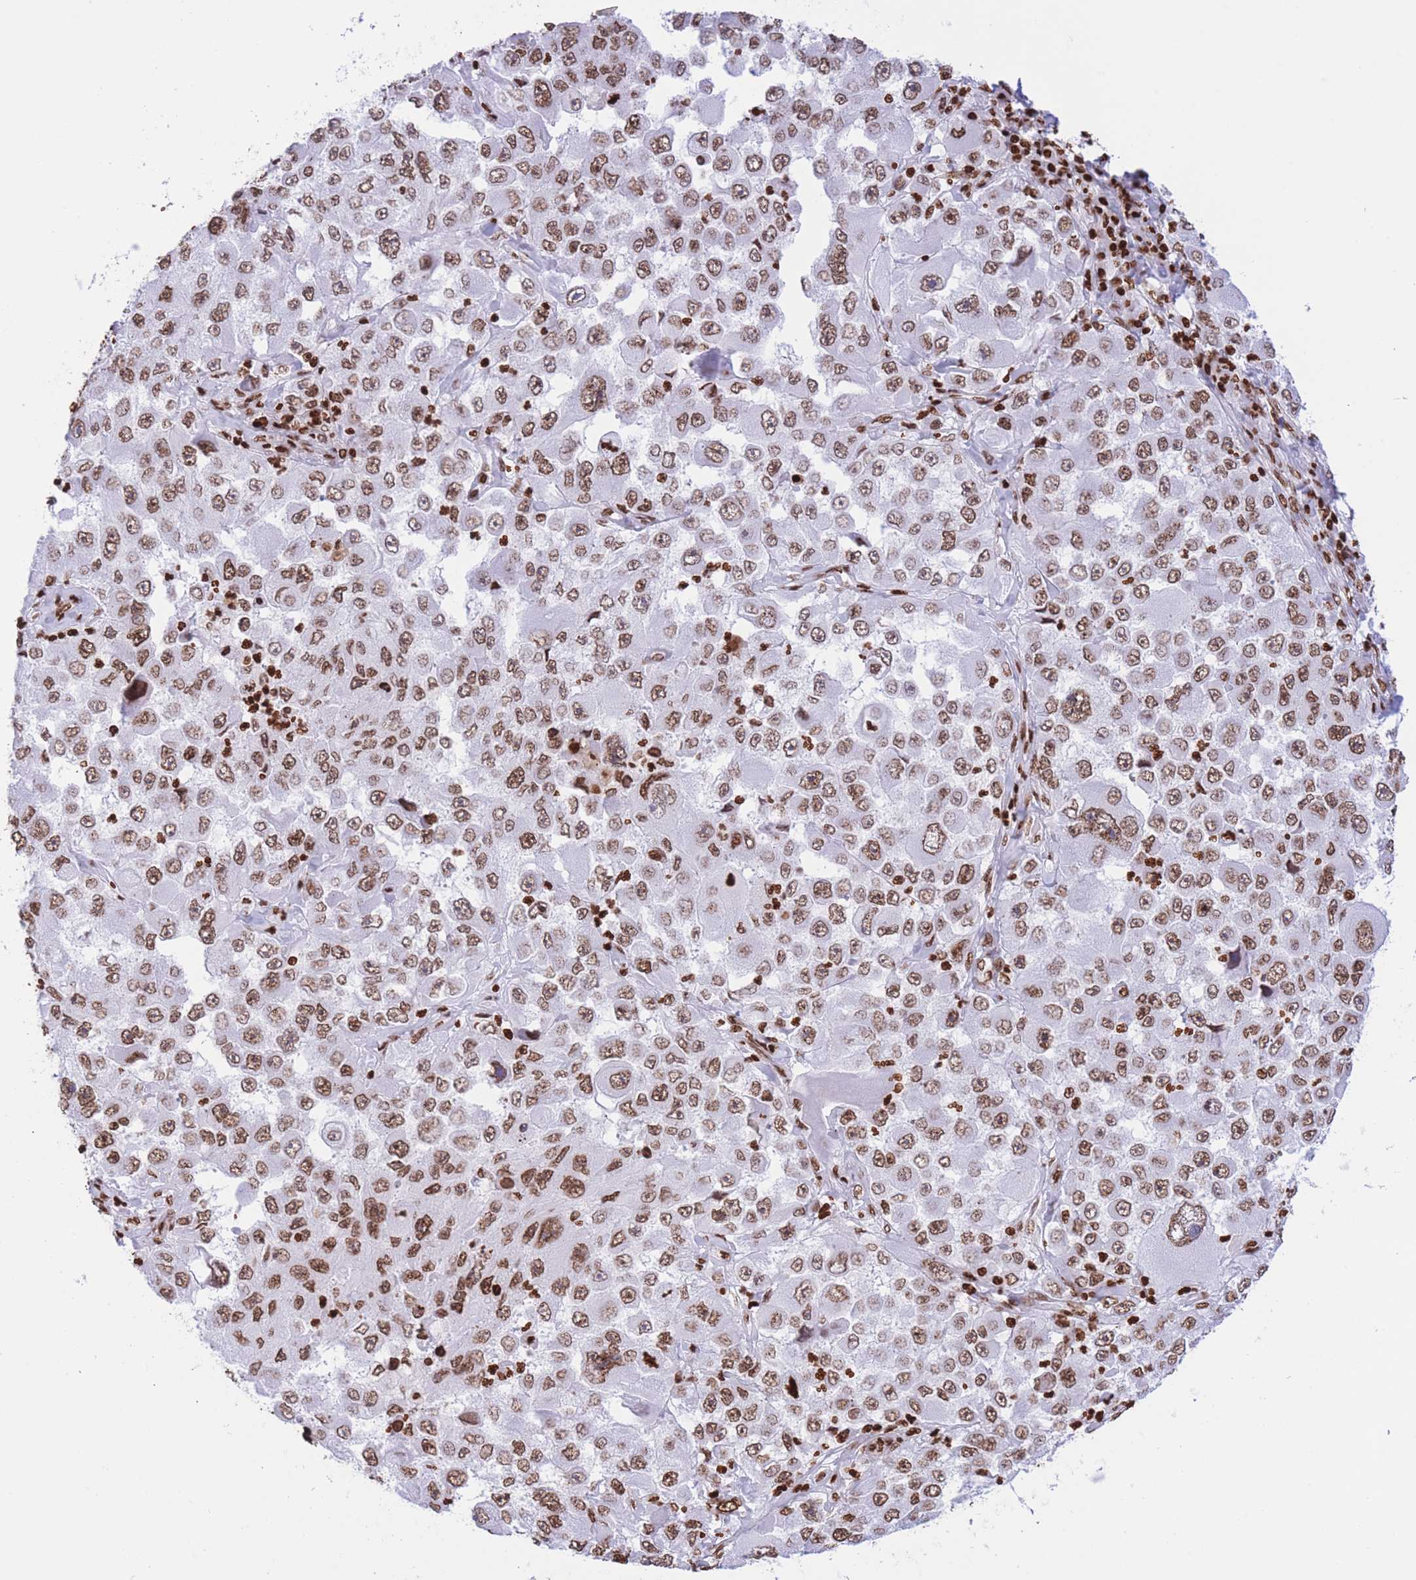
{"staining": {"intensity": "moderate", "quantity": ">75%", "location": "nuclear"}, "tissue": "melanoma", "cell_type": "Tumor cells", "image_type": "cancer", "snomed": [{"axis": "morphology", "description": "Malignant melanoma, Metastatic site"}, {"axis": "topography", "description": "Lymph node"}], "caption": "Moderate nuclear positivity for a protein is present in about >75% of tumor cells of malignant melanoma (metastatic site) using immunohistochemistry (IHC).", "gene": "H2BC11", "patient": {"sex": "male", "age": 62}}